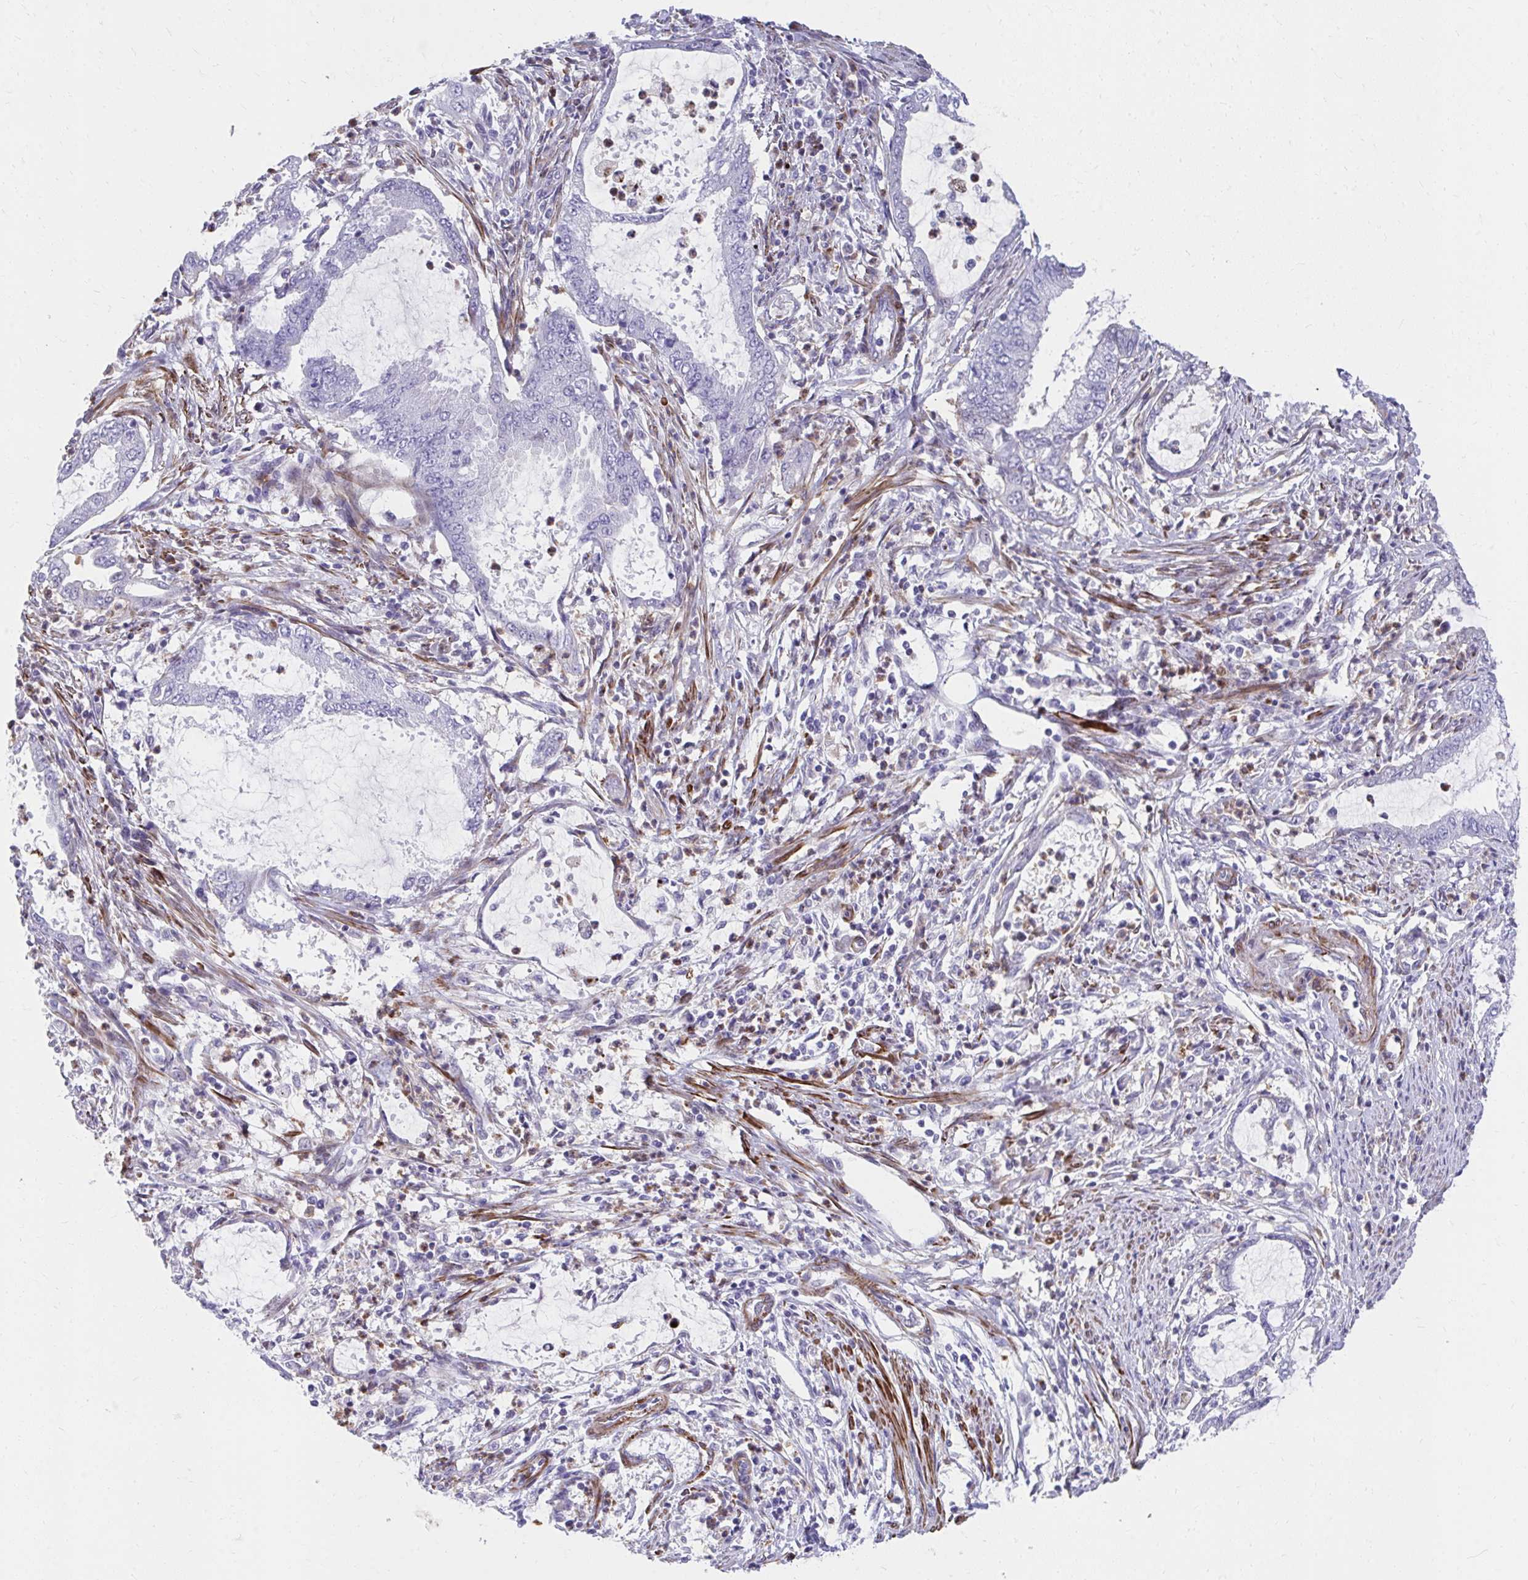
{"staining": {"intensity": "negative", "quantity": "none", "location": "none"}, "tissue": "endometrial cancer", "cell_type": "Tumor cells", "image_type": "cancer", "snomed": [{"axis": "morphology", "description": "Adenocarcinoma, NOS"}, {"axis": "topography", "description": "Endometrium"}], "caption": "High magnification brightfield microscopy of endometrial cancer (adenocarcinoma) stained with DAB (brown) and counterstained with hematoxylin (blue): tumor cells show no significant staining.", "gene": "CSTB", "patient": {"sex": "female", "age": 51}}